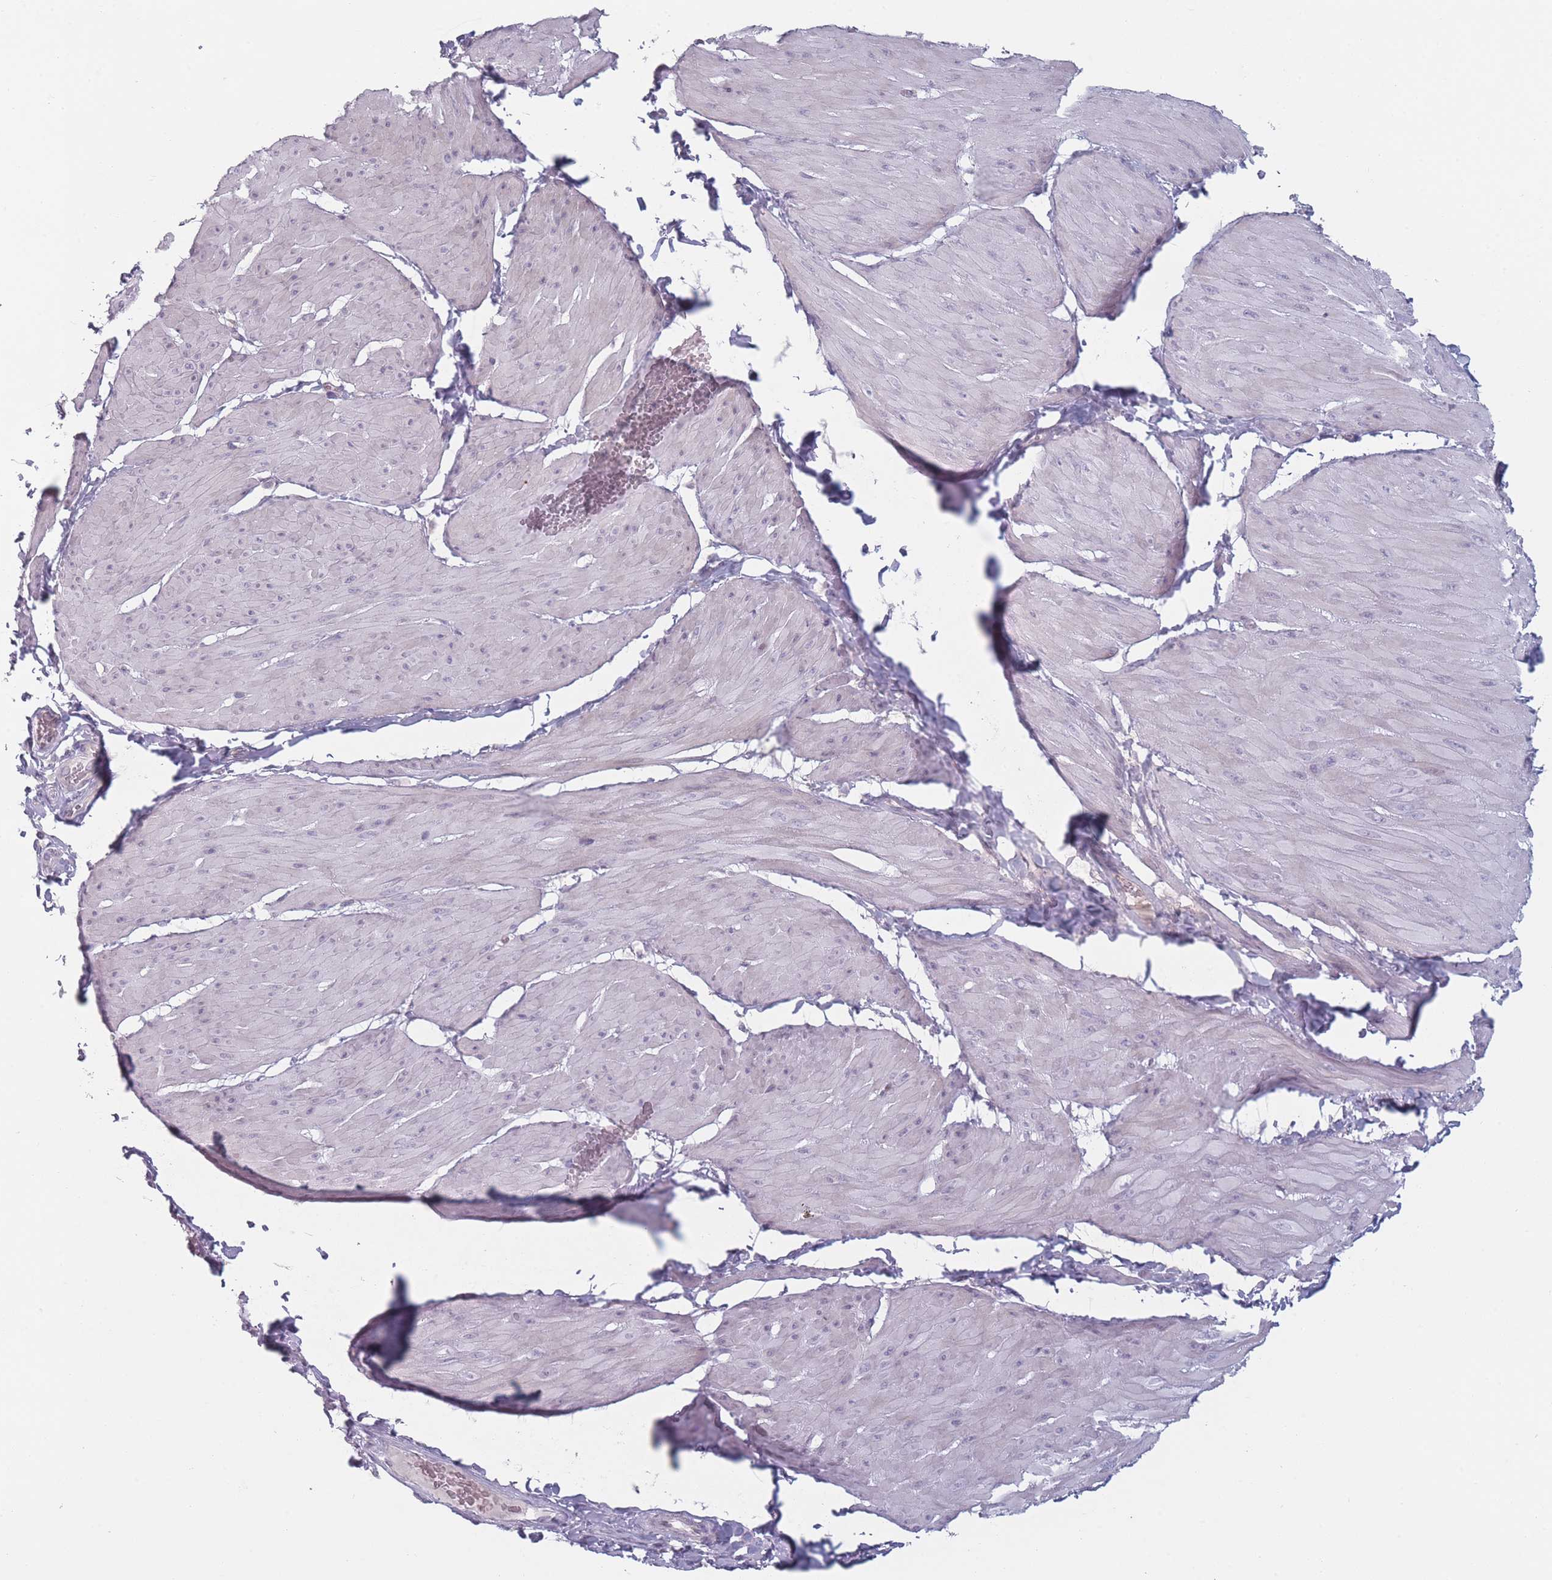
{"staining": {"intensity": "negative", "quantity": "none", "location": "none"}, "tissue": "smooth muscle", "cell_type": "Smooth muscle cells", "image_type": "normal", "snomed": [{"axis": "morphology", "description": "Urothelial carcinoma, High grade"}, {"axis": "topography", "description": "Urinary bladder"}], "caption": "Immunohistochemistry (IHC) of normal smooth muscle displays no expression in smooth muscle cells.", "gene": "RASL10B", "patient": {"sex": "male", "age": 46}}